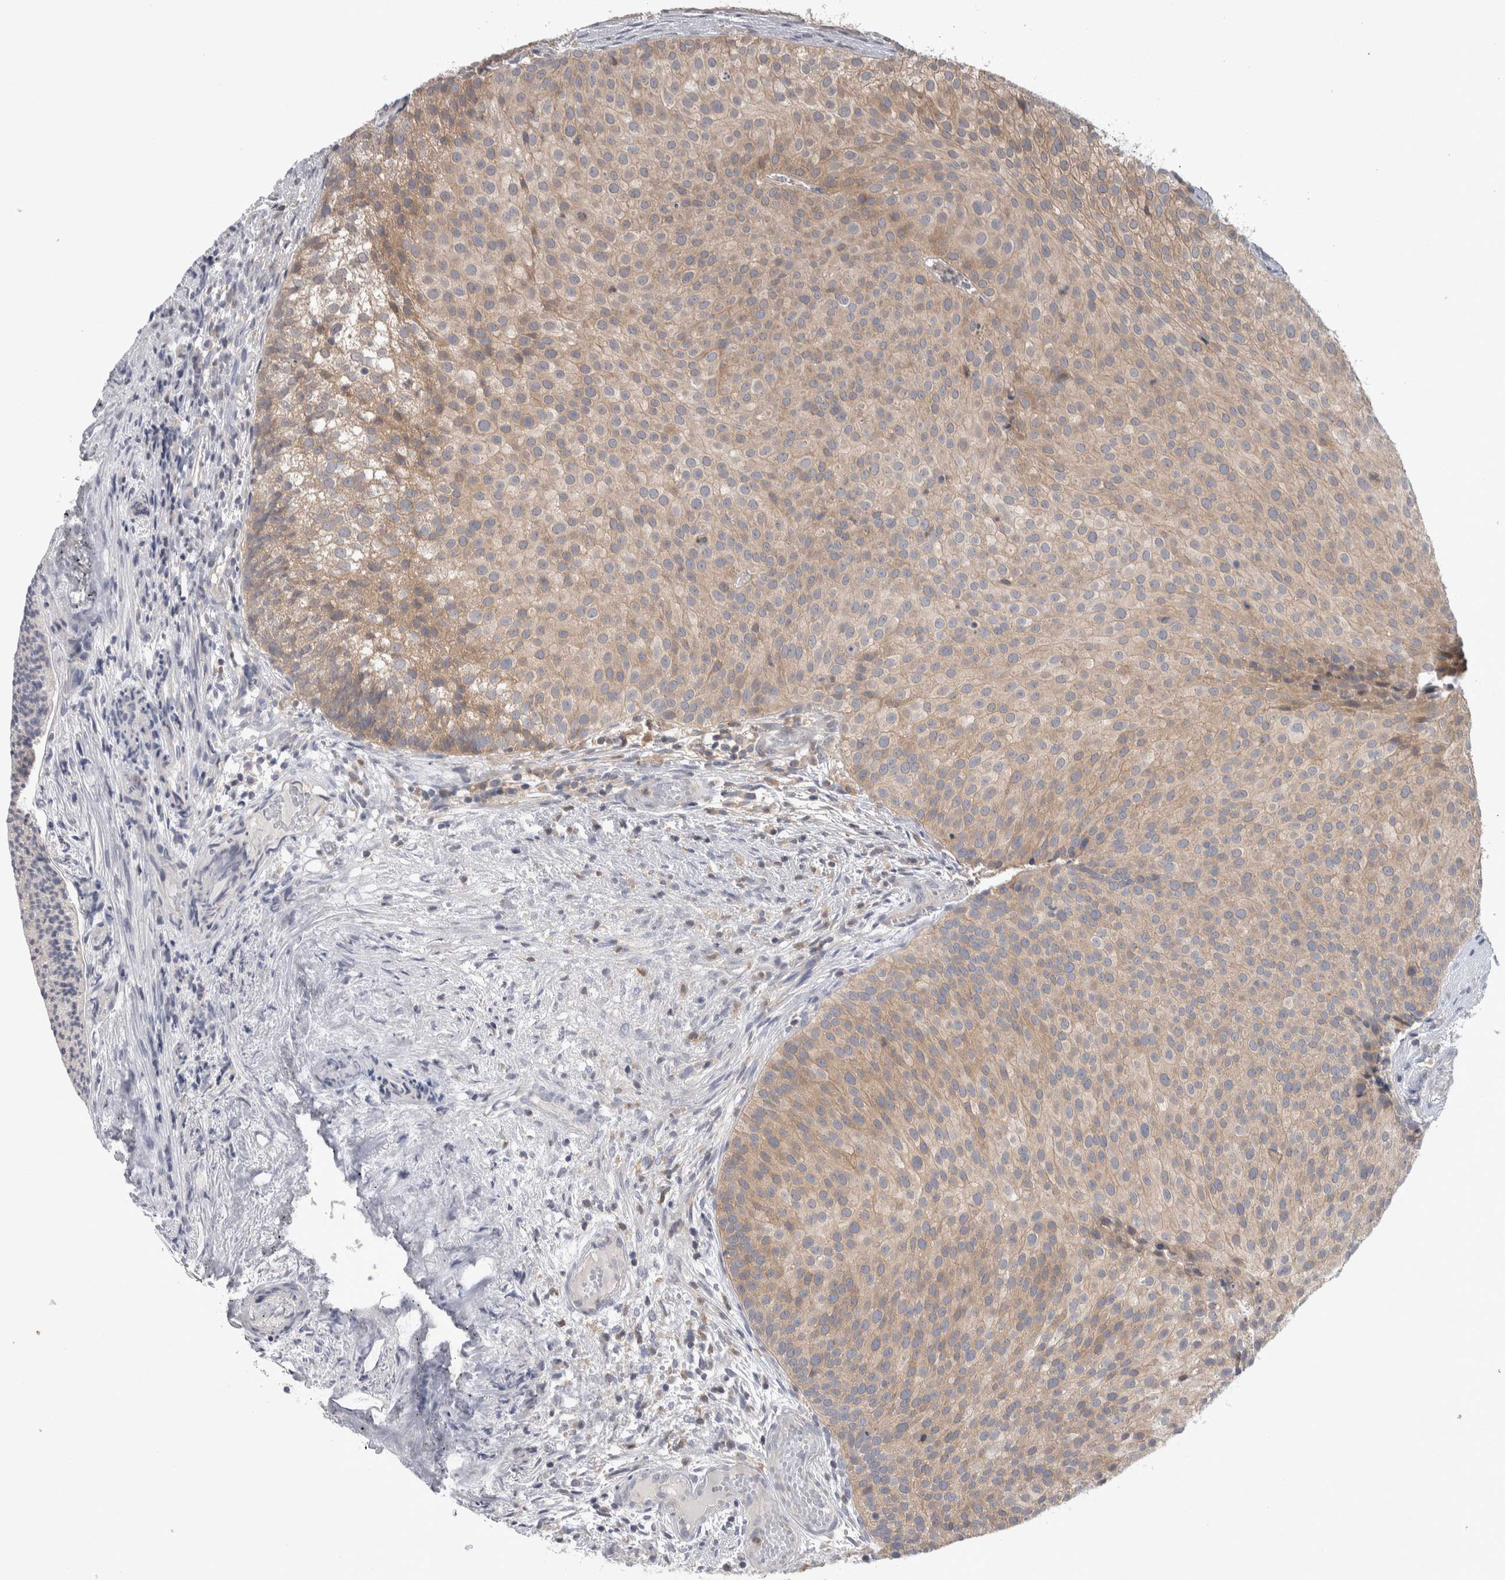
{"staining": {"intensity": "weak", "quantity": ">75%", "location": "cytoplasmic/membranous"}, "tissue": "urothelial cancer", "cell_type": "Tumor cells", "image_type": "cancer", "snomed": [{"axis": "morphology", "description": "Urothelial carcinoma, Low grade"}, {"axis": "topography", "description": "Urinary bladder"}], "caption": "Weak cytoplasmic/membranous protein positivity is seen in approximately >75% of tumor cells in urothelial carcinoma (low-grade). (Stains: DAB (3,3'-diaminobenzidine) in brown, nuclei in blue, Microscopy: brightfield microscopy at high magnification).", "gene": "HTATIP2", "patient": {"sex": "male", "age": 86}}